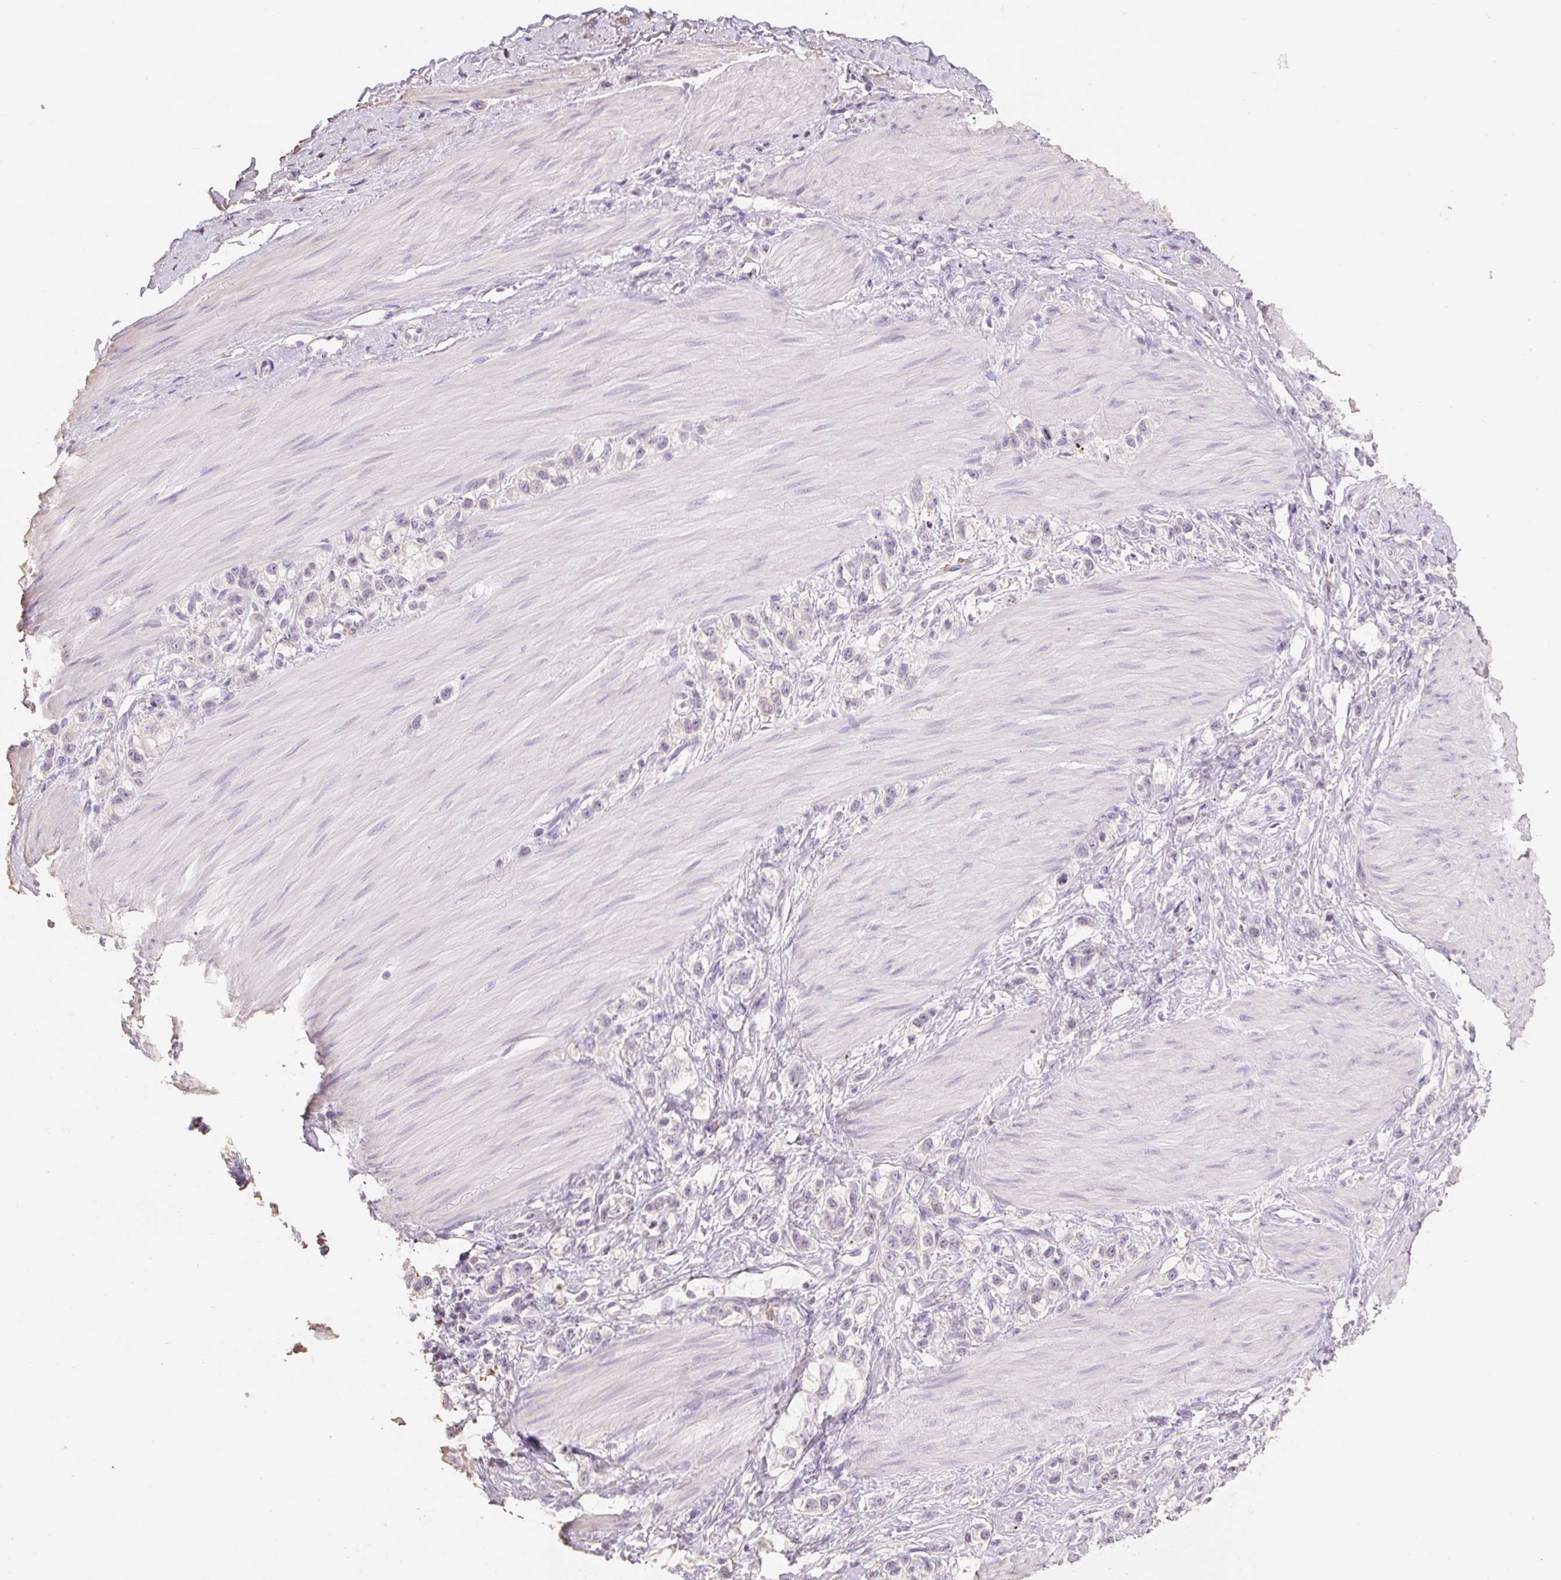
{"staining": {"intensity": "negative", "quantity": "none", "location": "none"}, "tissue": "stomach cancer", "cell_type": "Tumor cells", "image_type": "cancer", "snomed": [{"axis": "morphology", "description": "Adenocarcinoma, NOS"}, {"axis": "topography", "description": "Stomach"}], "caption": "Immunohistochemistry of stomach adenocarcinoma displays no staining in tumor cells.", "gene": "MBOAT7", "patient": {"sex": "female", "age": 65}}